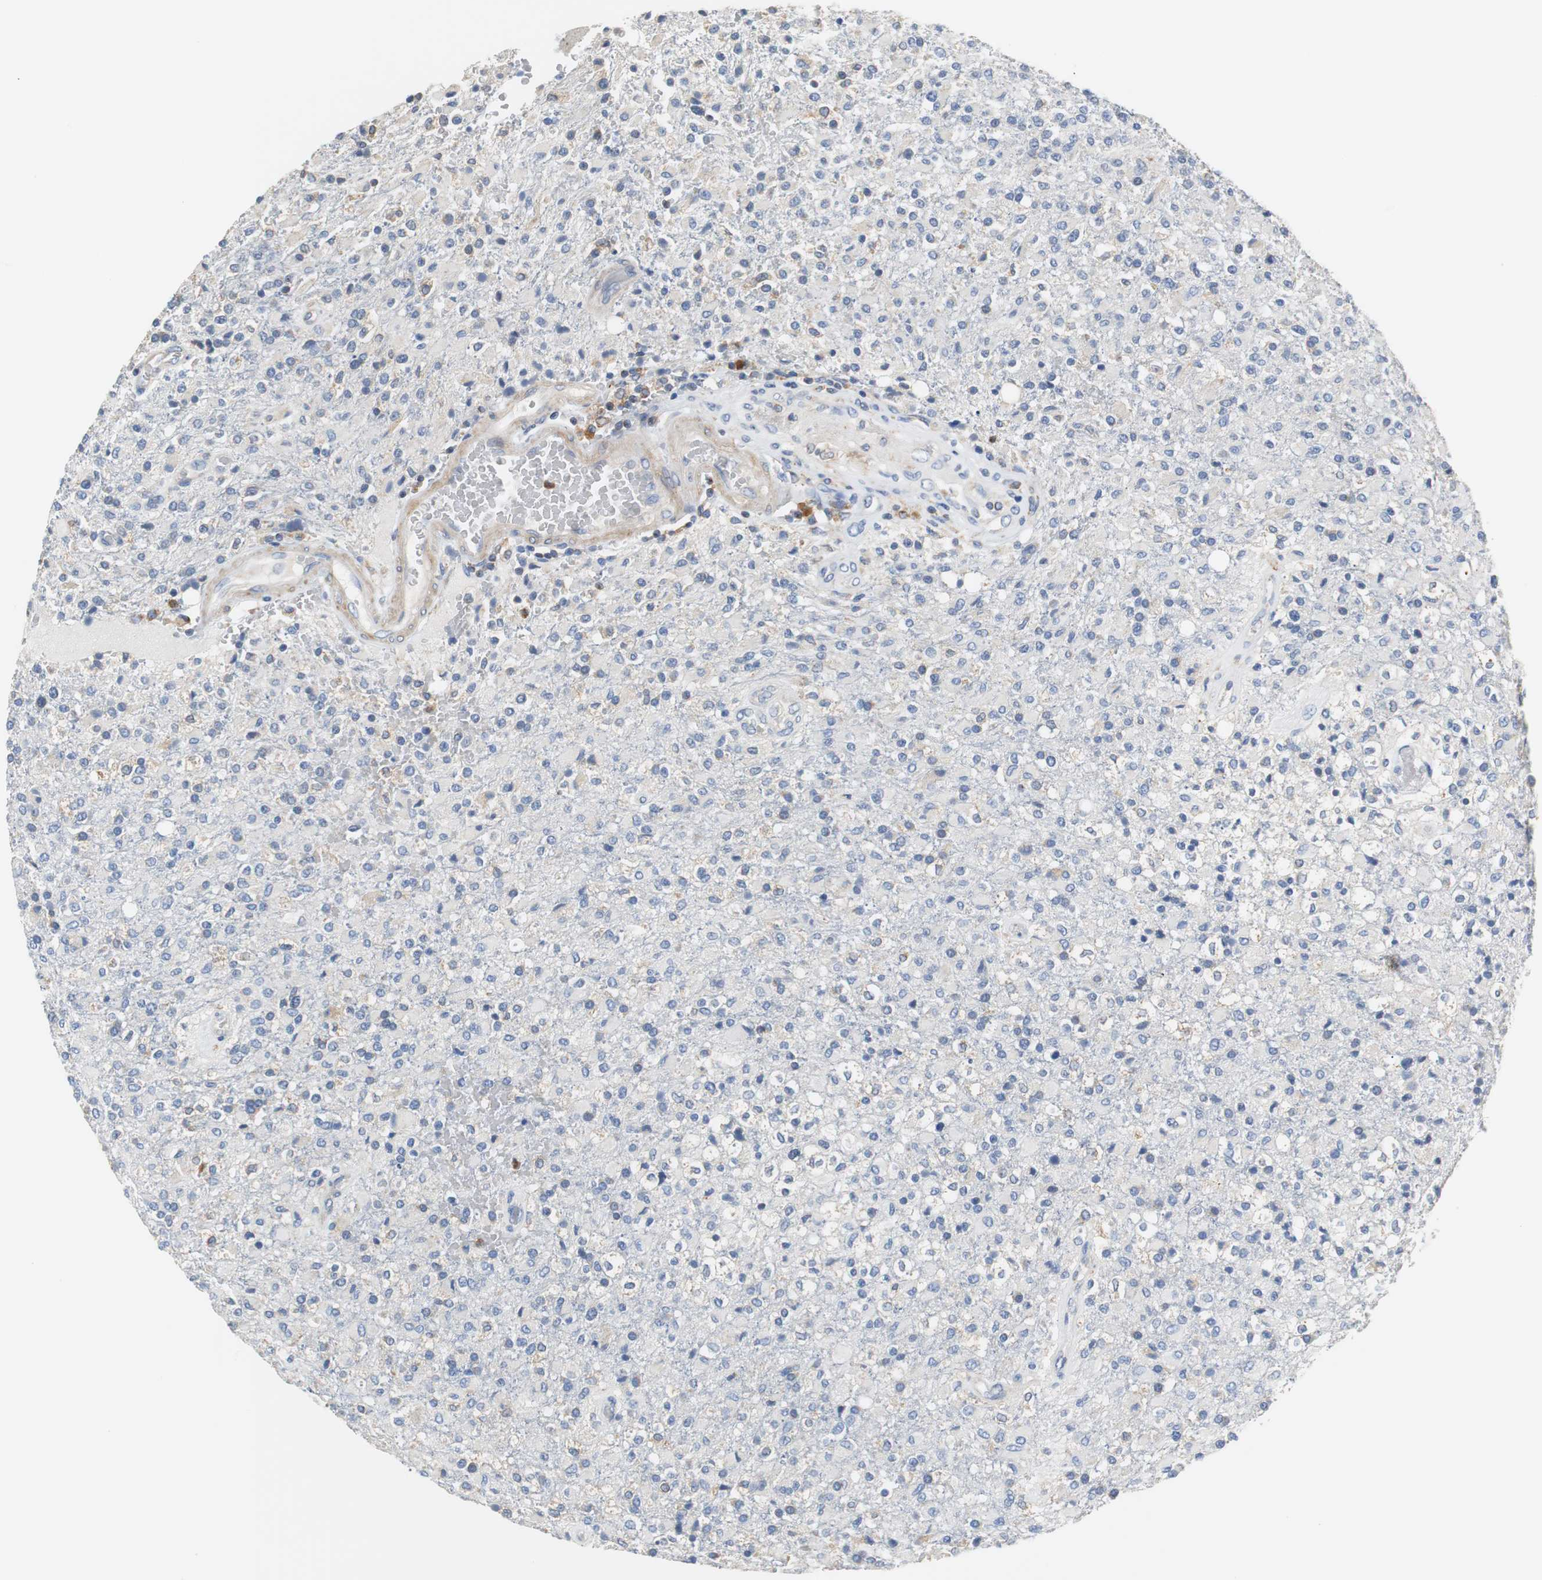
{"staining": {"intensity": "negative", "quantity": "none", "location": "none"}, "tissue": "glioma", "cell_type": "Tumor cells", "image_type": "cancer", "snomed": [{"axis": "morphology", "description": "Glioma, malignant, High grade"}, {"axis": "topography", "description": "Brain"}], "caption": "Immunohistochemistry image of malignant high-grade glioma stained for a protein (brown), which shows no expression in tumor cells.", "gene": "VAMP8", "patient": {"sex": "male", "age": 71}}